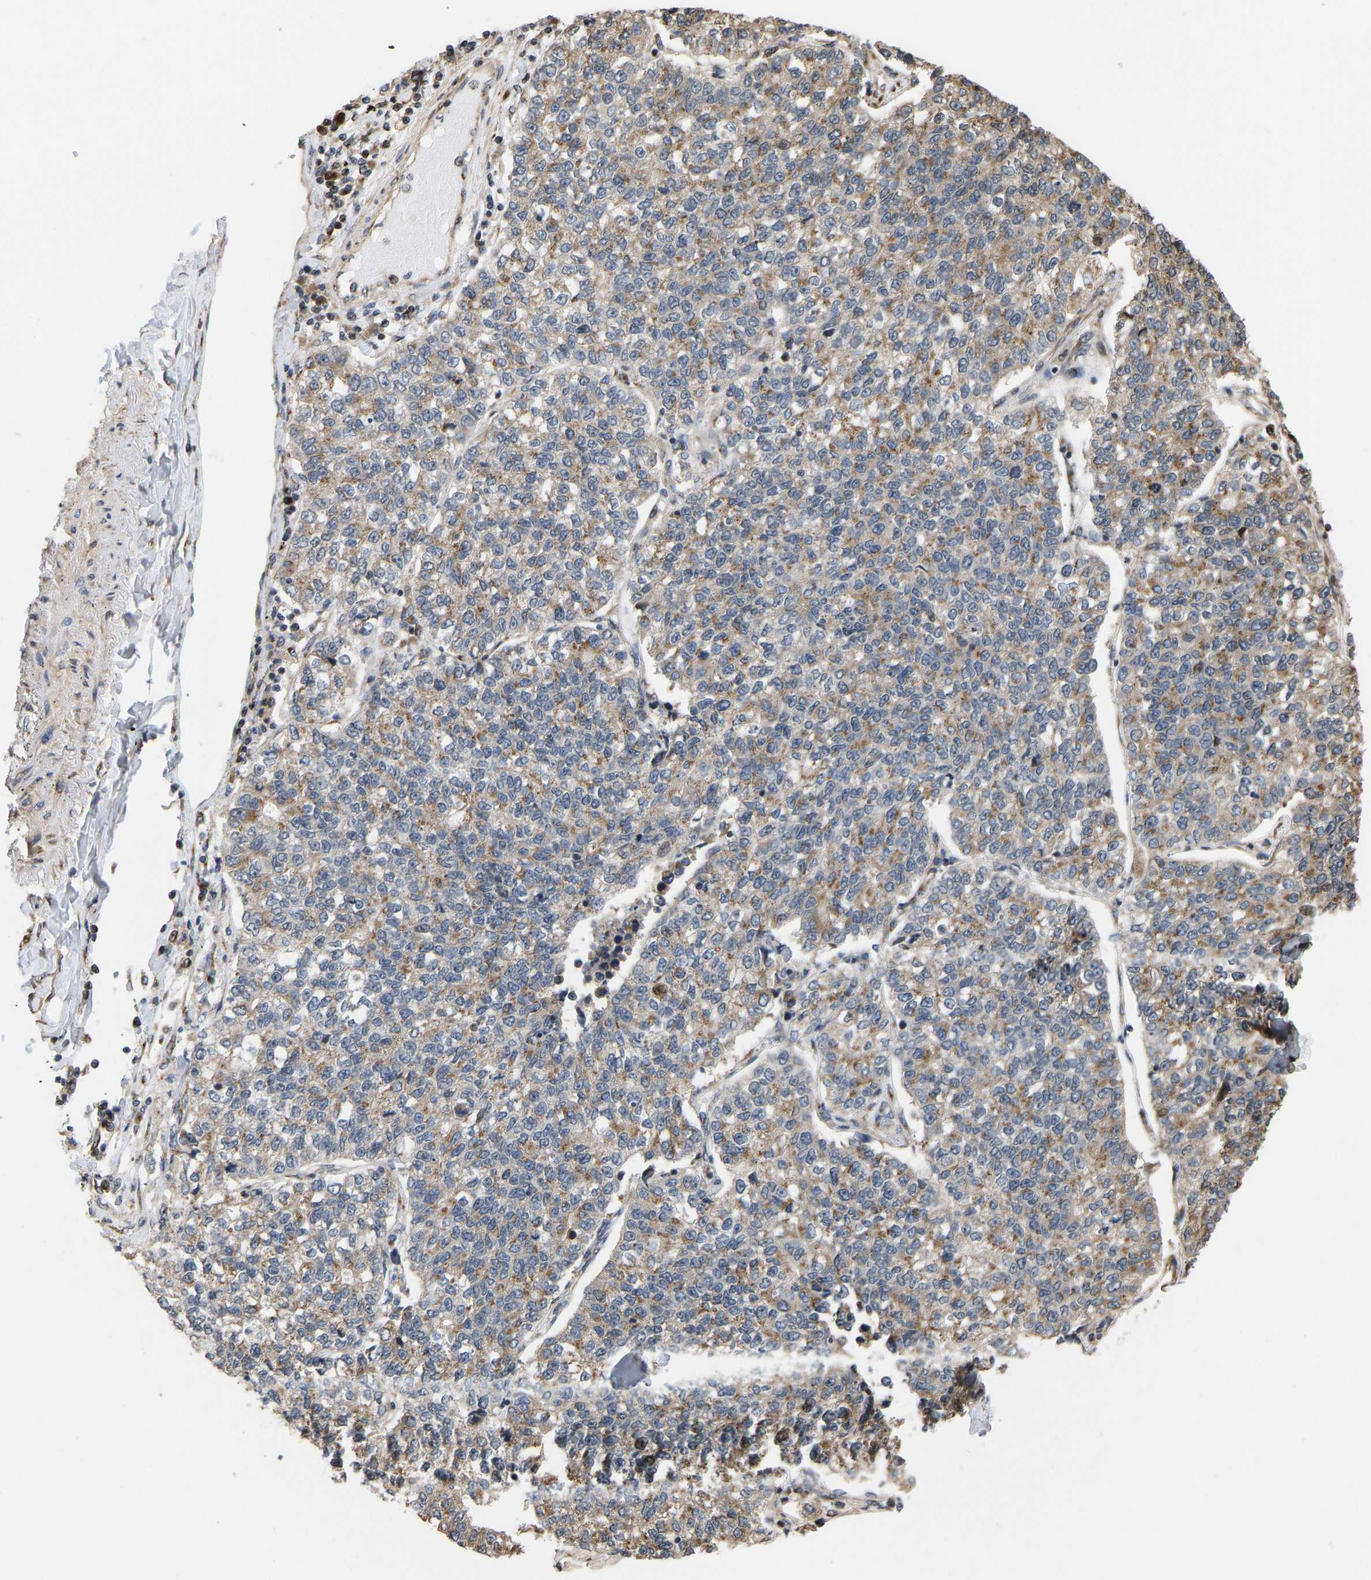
{"staining": {"intensity": "moderate", "quantity": ">75%", "location": "cytoplasmic/membranous"}, "tissue": "lung cancer", "cell_type": "Tumor cells", "image_type": "cancer", "snomed": [{"axis": "morphology", "description": "Adenocarcinoma, NOS"}, {"axis": "topography", "description": "Lung"}], "caption": "Adenocarcinoma (lung) stained with DAB (3,3'-diaminobenzidine) IHC demonstrates medium levels of moderate cytoplasmic/membranous expression in about >75% of tumor cells.", "gene": "YIPF4", "patient": {"sex": "male", "age": 49}}